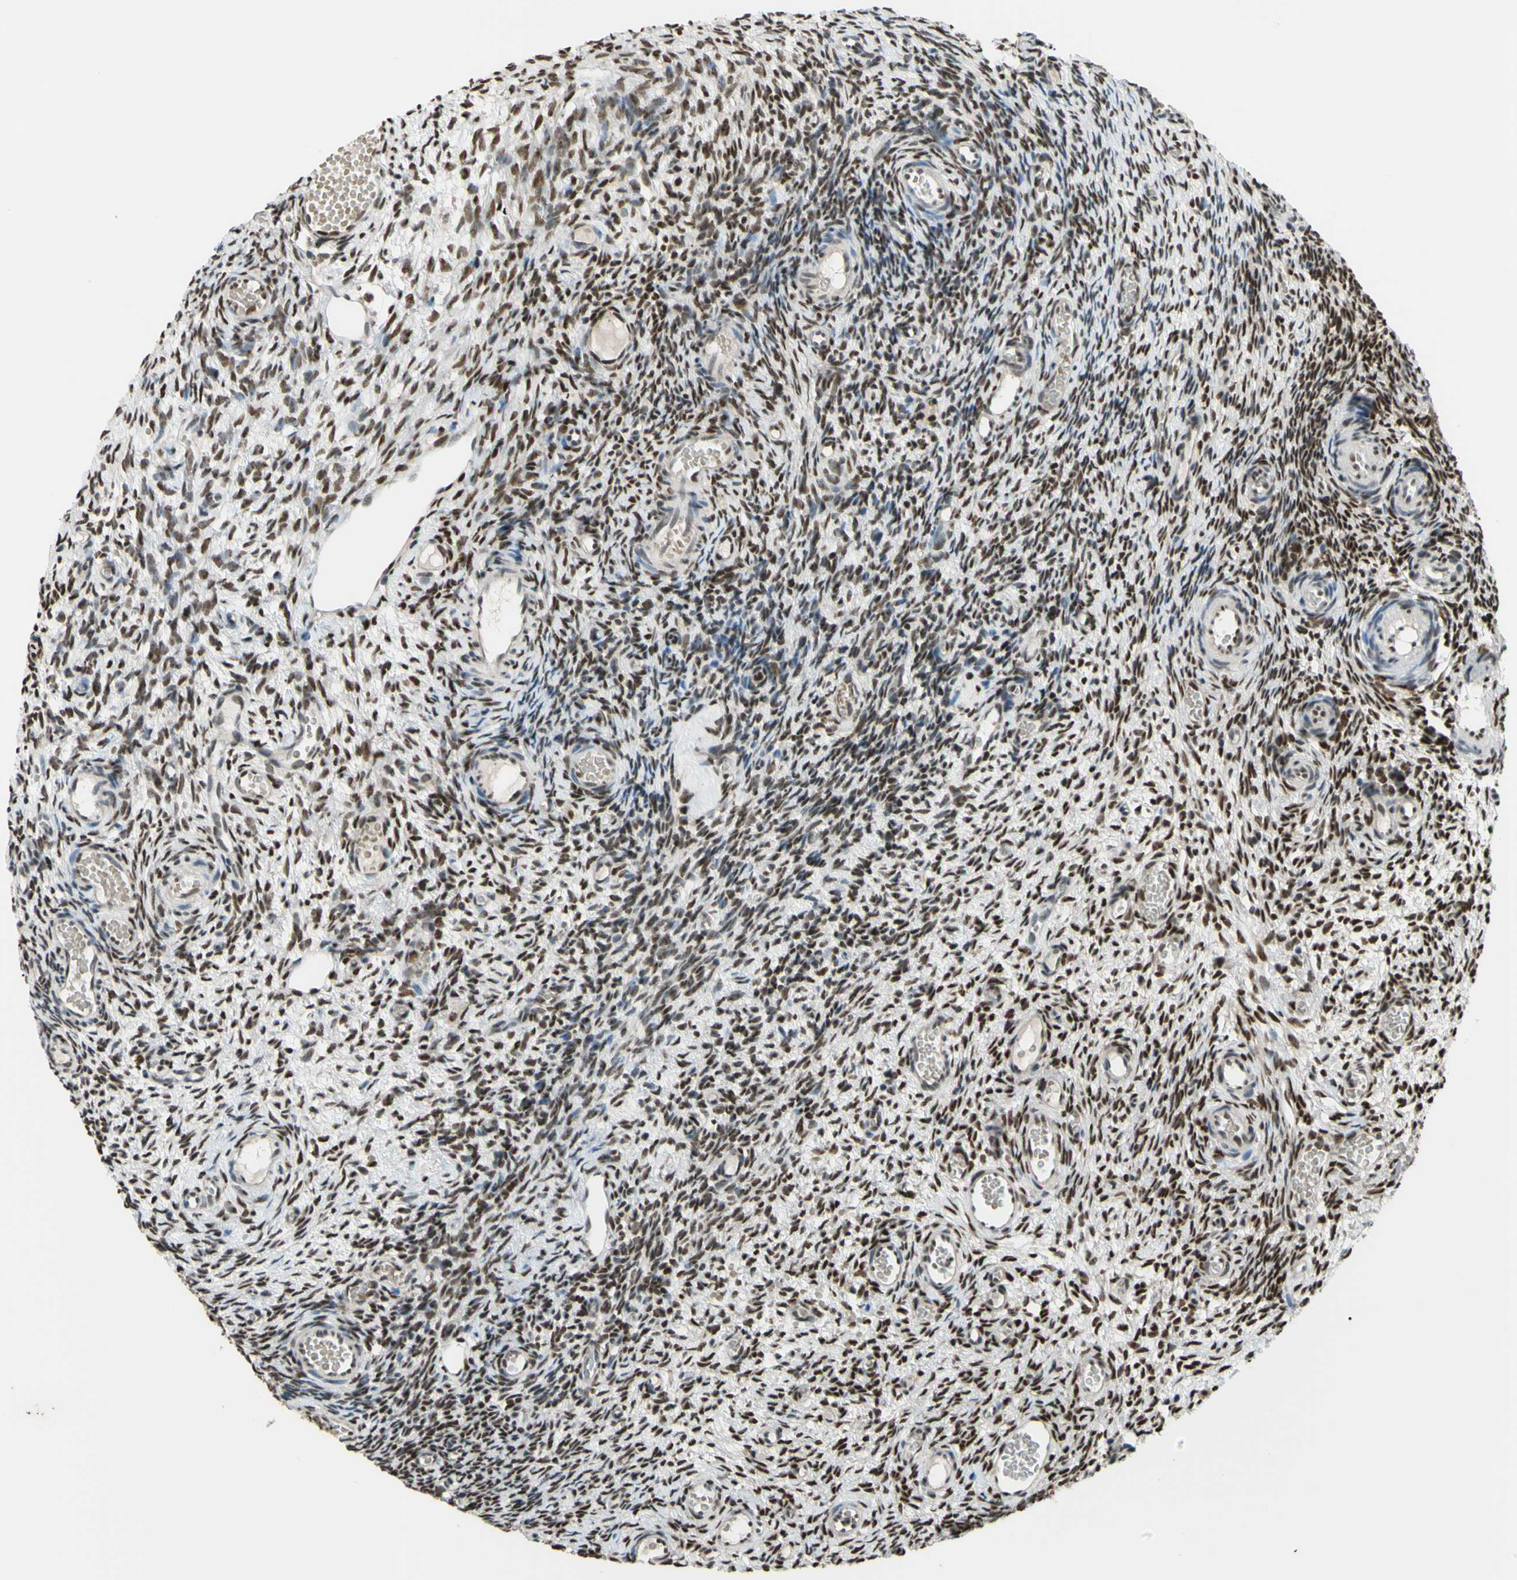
{"staining": {"intensity": "moderate", "quantity": ">75%", "location": "nuclear"}, "tissue": "ovary", "cell_type": "Follicle cells", "image_type": "normal", "snomed": [{"axis": "morphology", "description": "Normal tissue, NOS"}, {"axis": "topography", "description": "Ovary"}], "caption": "DAB immunohistochemical staining of normal ovary shows moderate nuclear protein positivity in approximately >75% of follicle cells. (IHC, brightfield microscopy, high magnification).", "gene": "FKBP5", "patient": {"sex": "female", "age": 35}}